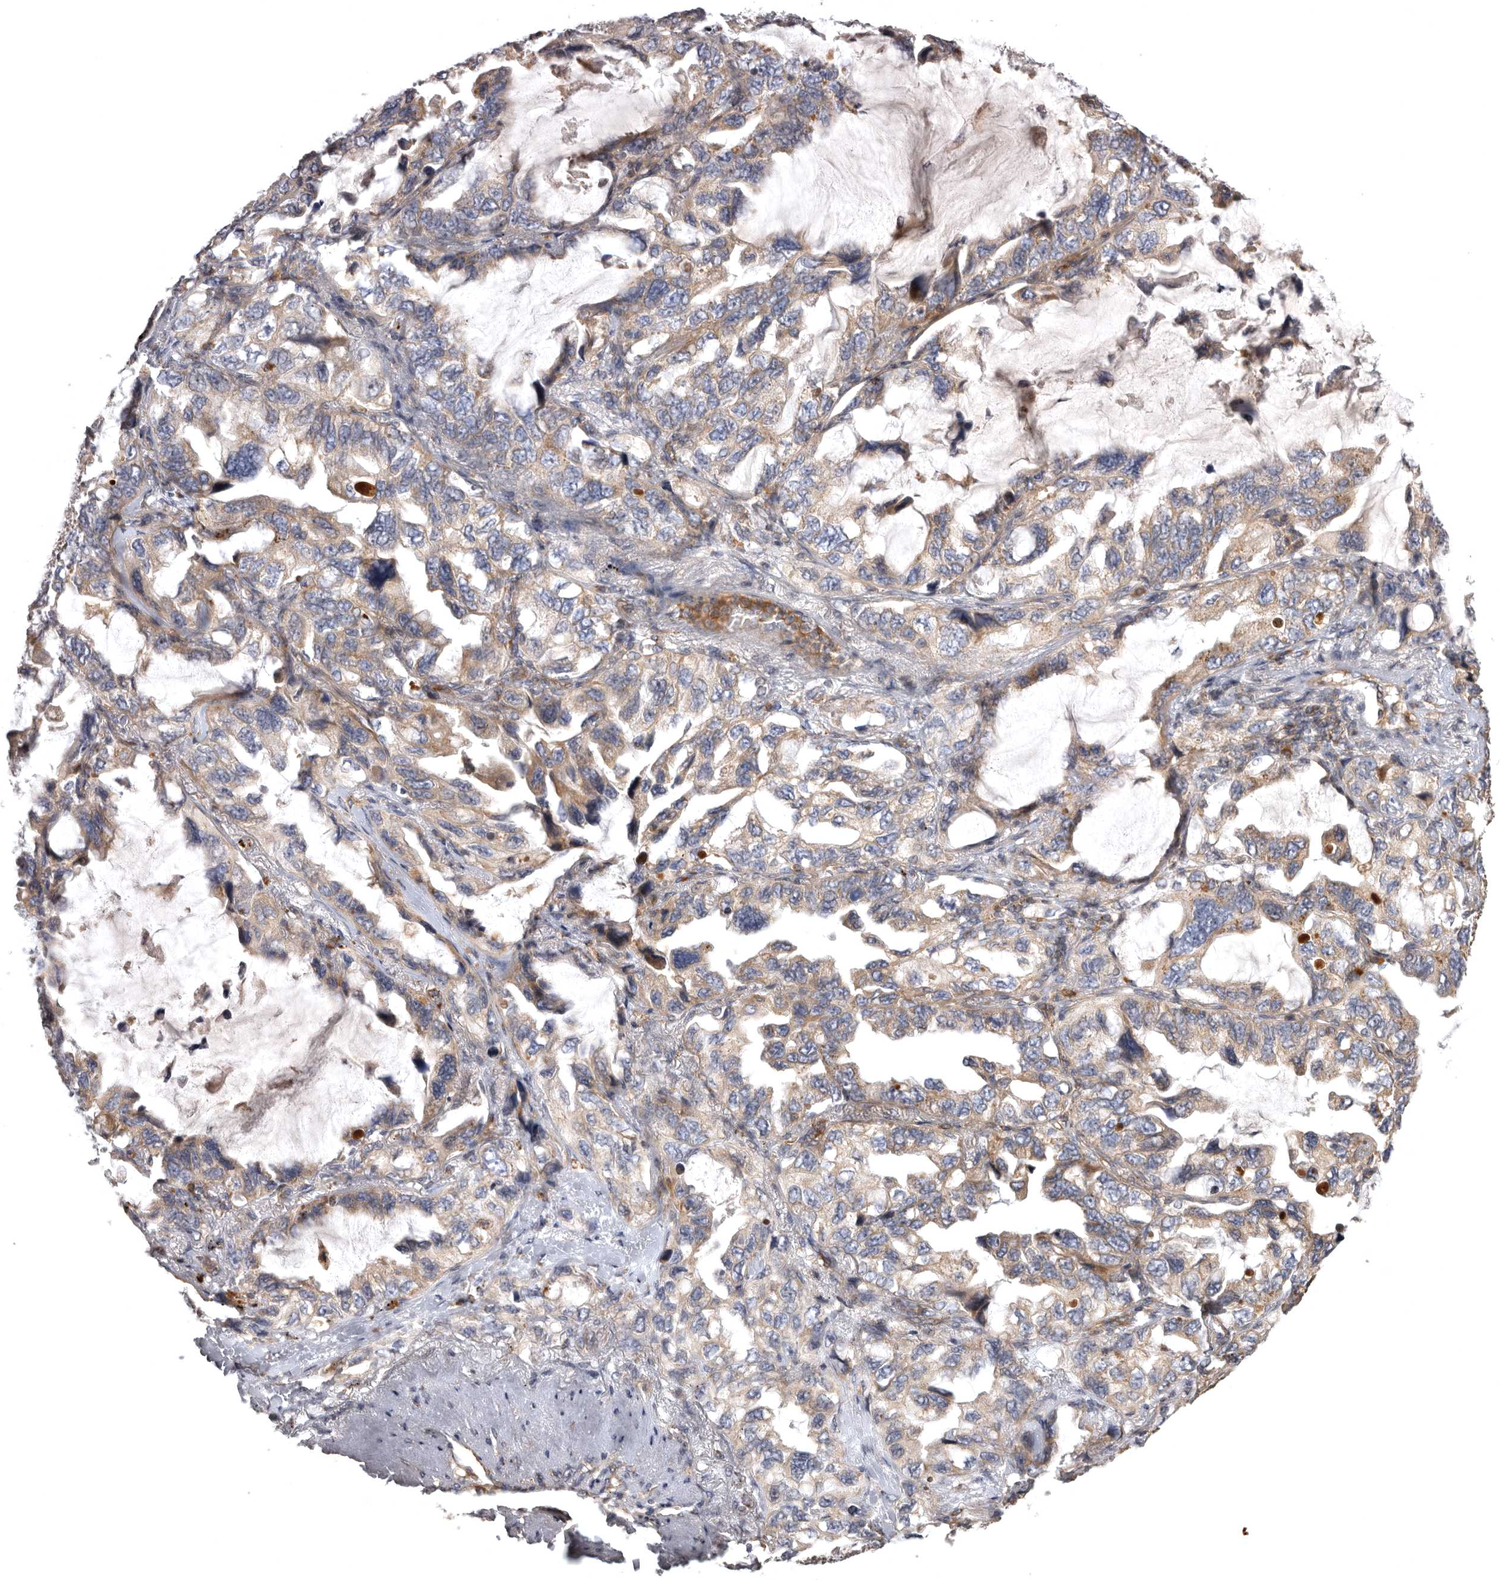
{"staining": {"intensity": "moderate", "quantity": ">75%", "location": "cytoplasmic/membranous"}, "tissue": "lung cancer", "cell_type": "Tumor cells", "image_type": "cancer", "snomed": [{"axis": "morphology", "description": "Squamous cell carcinoma, NOS"}, {"axis": "topography", "description": "Lung"}], "caption": "This is a micrograph of immunohistochemistry staining of squamous cell carcinoma (lung), which shows moderate expression in the cytoplasmic/membranous of tumor cells.", "gene": "ADCY2", "patient": {"sex": "female", "age": 73}}